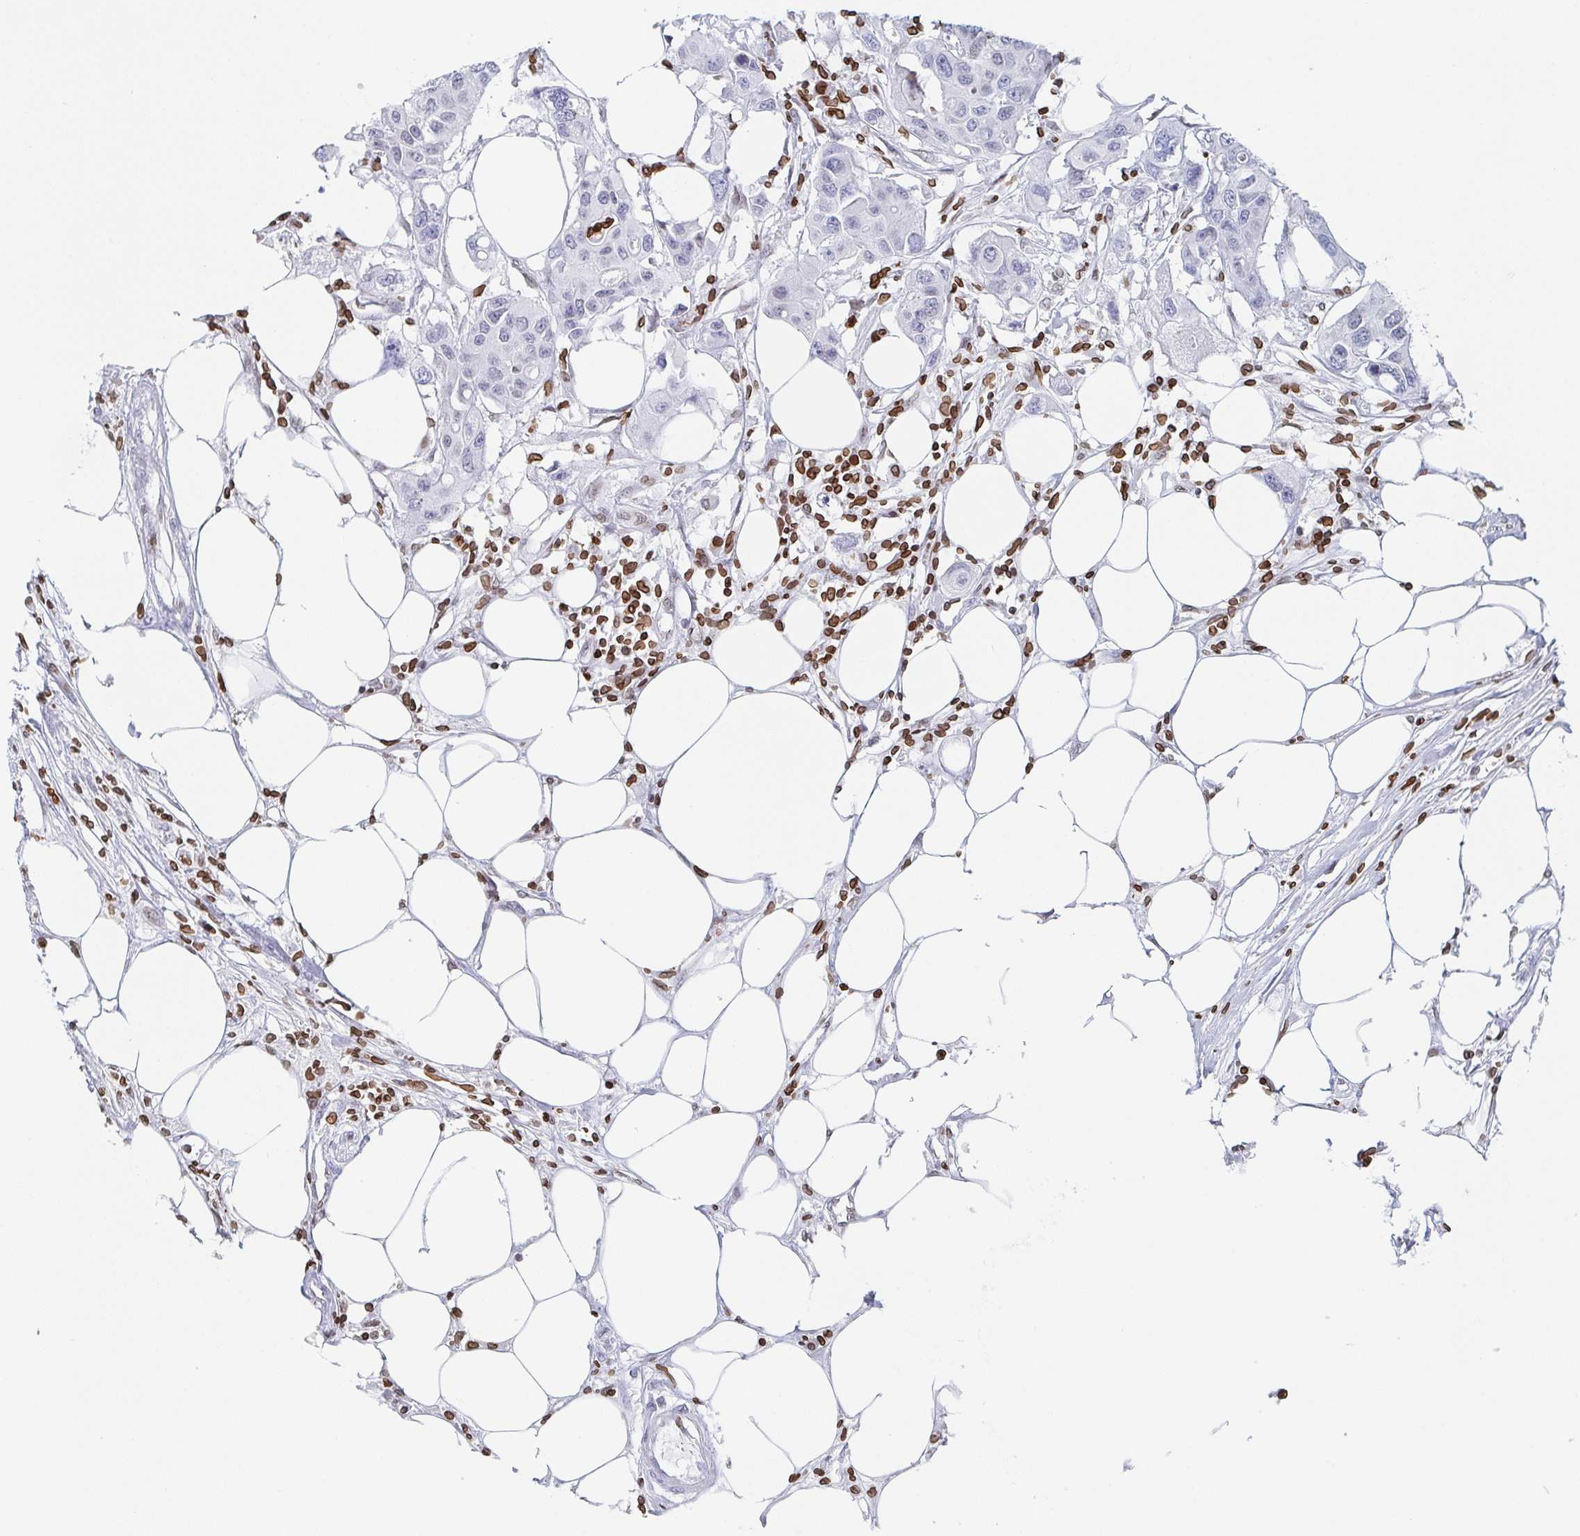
{"staining": {"intensity": "negative", "quantity": "none", "location": "none"}, "tissue": "colorectal cancer", "cell_type": "Tumor cells", "image_type": "cancer", "snomed": [{"axis": "morphology", "description": "Adenocarcinoma, NOS"}, {"axis": "topography", "description": "Colon"}], "caption": "A high-resolution micrograph shows immunohistochemistry staining of adenocarcinoma (colorectal), which shows no significant staining in tumor cells.", "gene": "BTBD7", "patient": {"sex": "male", "age": 77}}